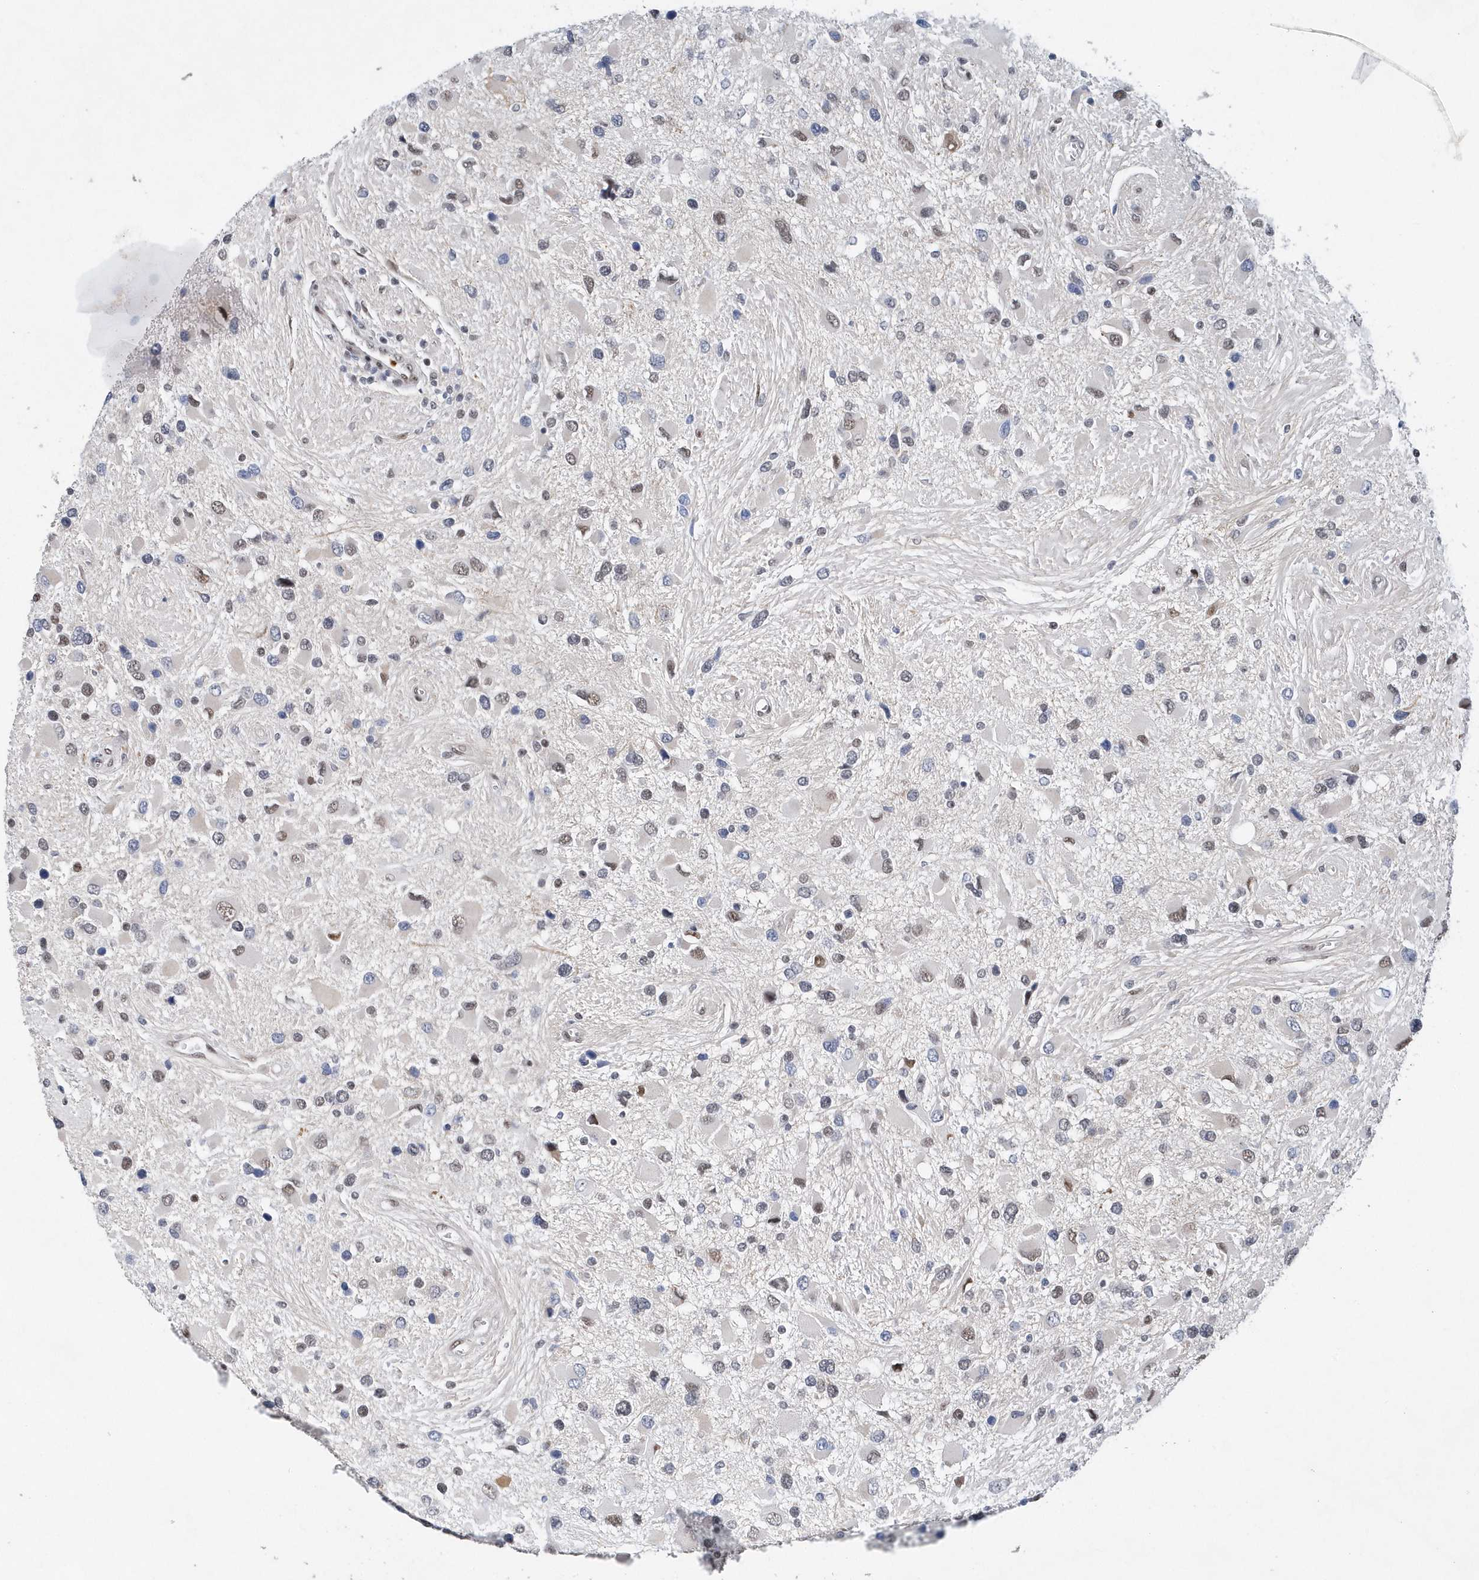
{"staining": {"intensity": "weak", "quantity": "25%-75%", "location": "nuclear"}, "tissue": "glioma", "cell_type": "Tumor cells", "image_type": "cancer", "snomed": [{"axis": "morphology", "description": "Glioma, malignant, High grade"}, {"axis": "topography", "description": "Brain"}], "caption": "DAB immunohistochemical staining of malignant glioma (high-grade) exhibits weak nuclear protein positivity in approximately 25%-75% of tumor cells. (Stains: DAB in brown, nuclei in blue, Microscopy: brightfield microscopy at high magnification).", "gene": "RPP30", "patient": {"sex": "male", "age": 53}}